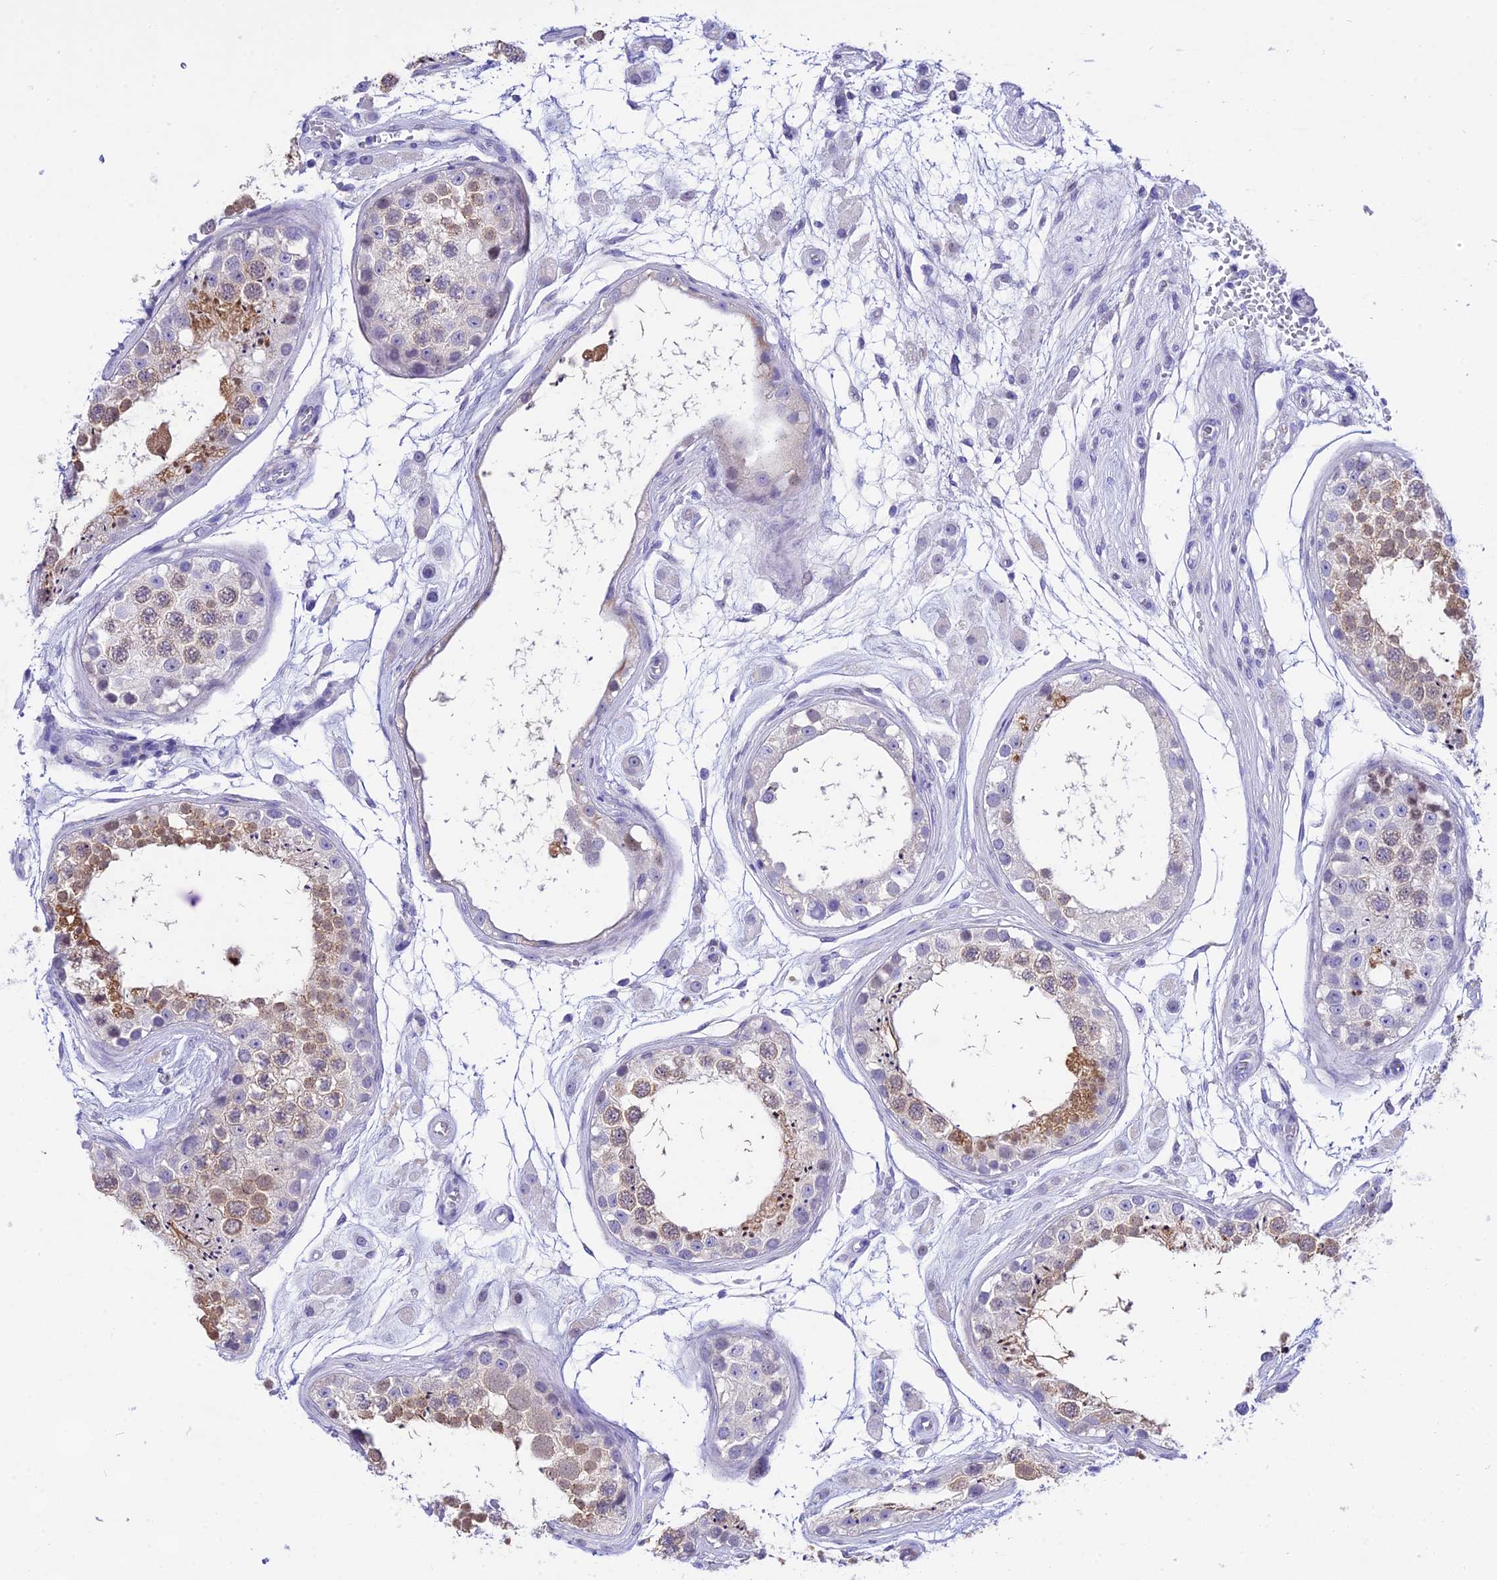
{"staining": {"intensity": "moderate", "quantity": ">75%", "location": "cytoplasmic/membranous,nuclear"}, "tissue": "testis", "cell_type": "Cells in seminiferous ducts", "image_type": "normal", "snomed": [{"axis": "morphology", "description": "Normal tissue, NOS"}, {"axis": "topography", "description": "Testis"}], "caption": "High-magnification brightfield microscopy of unremarkable testis stained with DAB (brown) and counterstained with hematoxylin (blue). cells in seminiferous ducts exhibit moderate cytoplasmic/membranous,nuclear staining is appreciated in approximately>75% of cells.", "gene": "DEFB107A", "patient": {"sex": "male", "age": 25}}